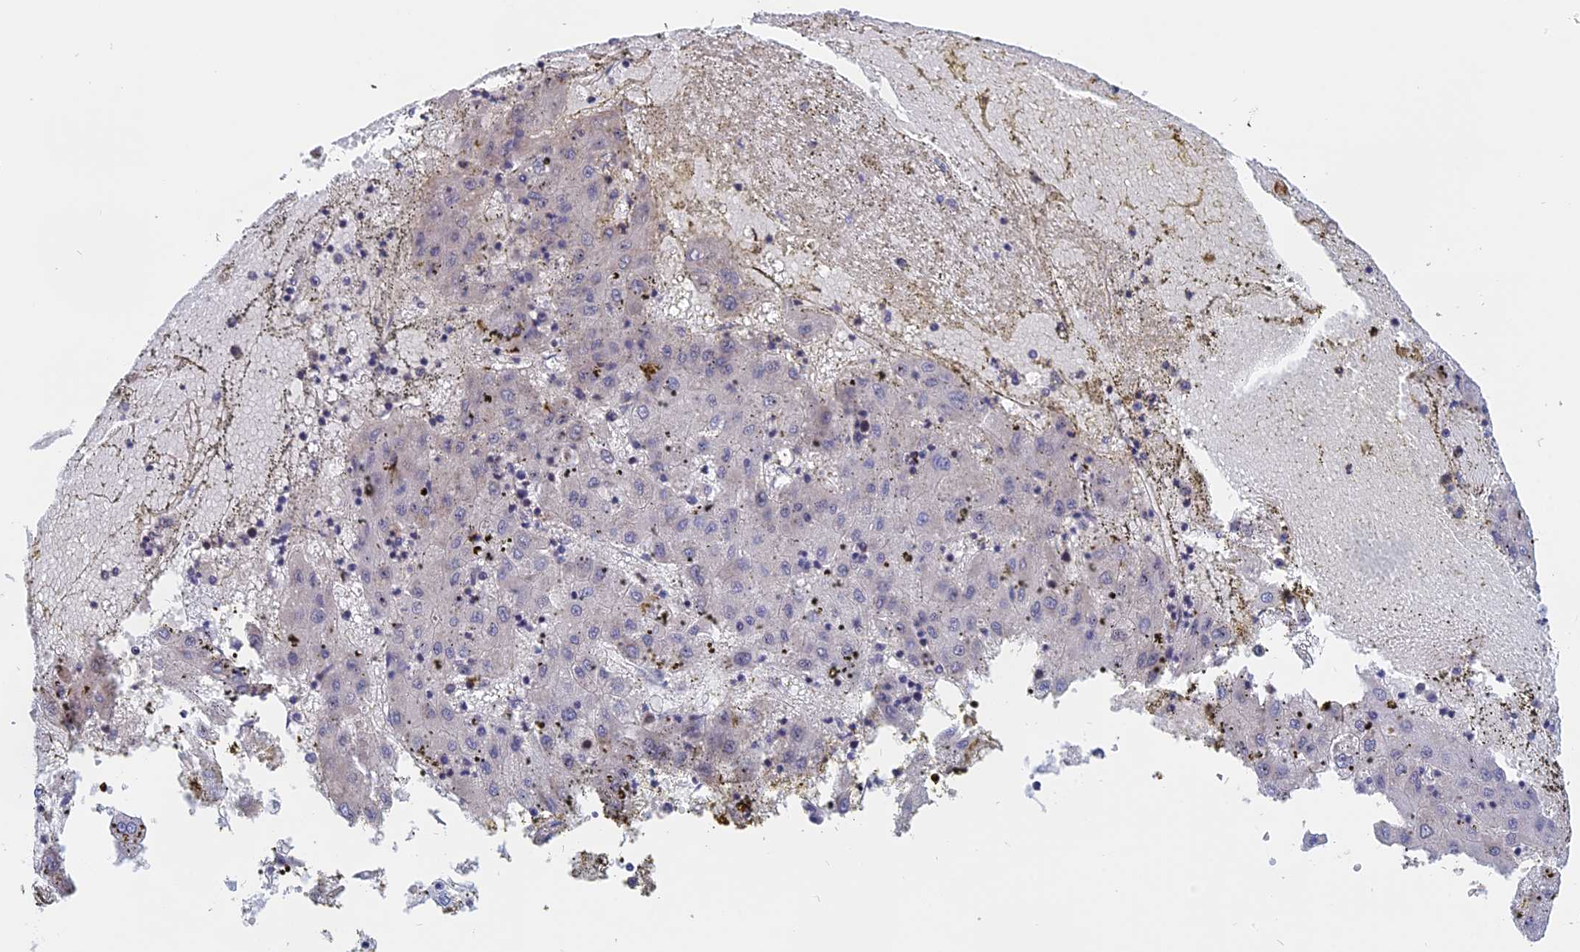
{"staining": {"intensity": "negative", "quantity": "none", "location": "none"}, "tissue": "liver cancer", "cell_type": "Tumor cells", "image_type": "cancer", "snomed": [{"axis": "morphology", "description": "Carcinoma, Hepatocellular, NOS"}, {"axis": "topography", "description": "Liver"}], "caption": "This is an immunohistochemistry image of human liver hepatocellular carcinoma. There is no expression in tumor cells.", "gene": "NAA10", "patient": {"sex": "male", "age": 72}}